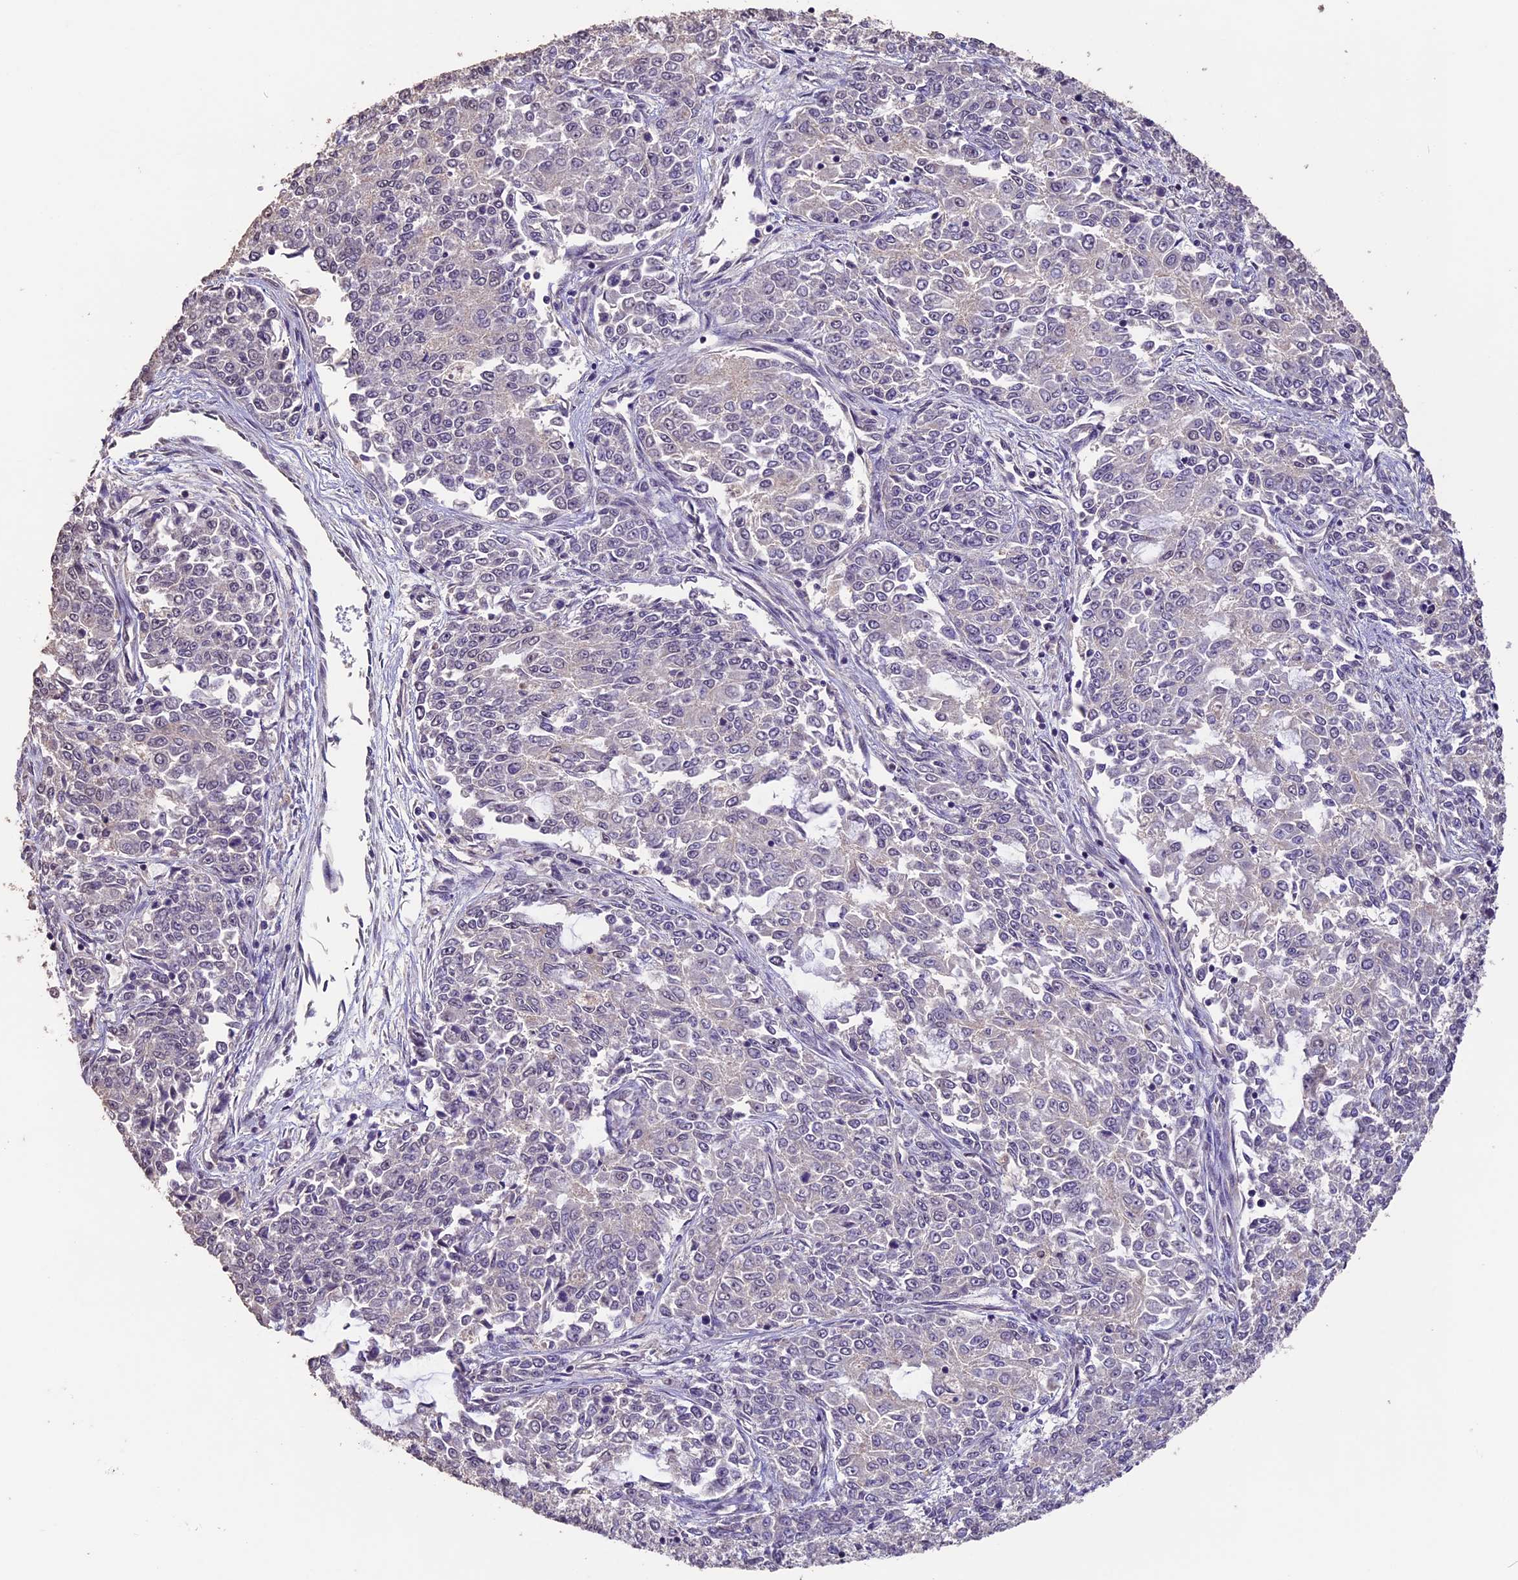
{"staining": {"intensity": "negative", "quantity": "none", "location": "none"}, "tissue": "endometrial cancer", "cell_type": "Tumor cells", "image_type": "cancer", "snomed": [{"axis": "morphology", "description": "Adenocarcinoma, NOS"}, {"axis": "topography", "description": "Endometrium"}], "caption": "An immunohistochemistry photomicrograph of adenocarcinoma (endometrial) is shown. There is no staining in tumor cells of adenocarcinoma (endometrial).", "gene": "GNB5", "patient": {"sex": "female", "age": 50}}